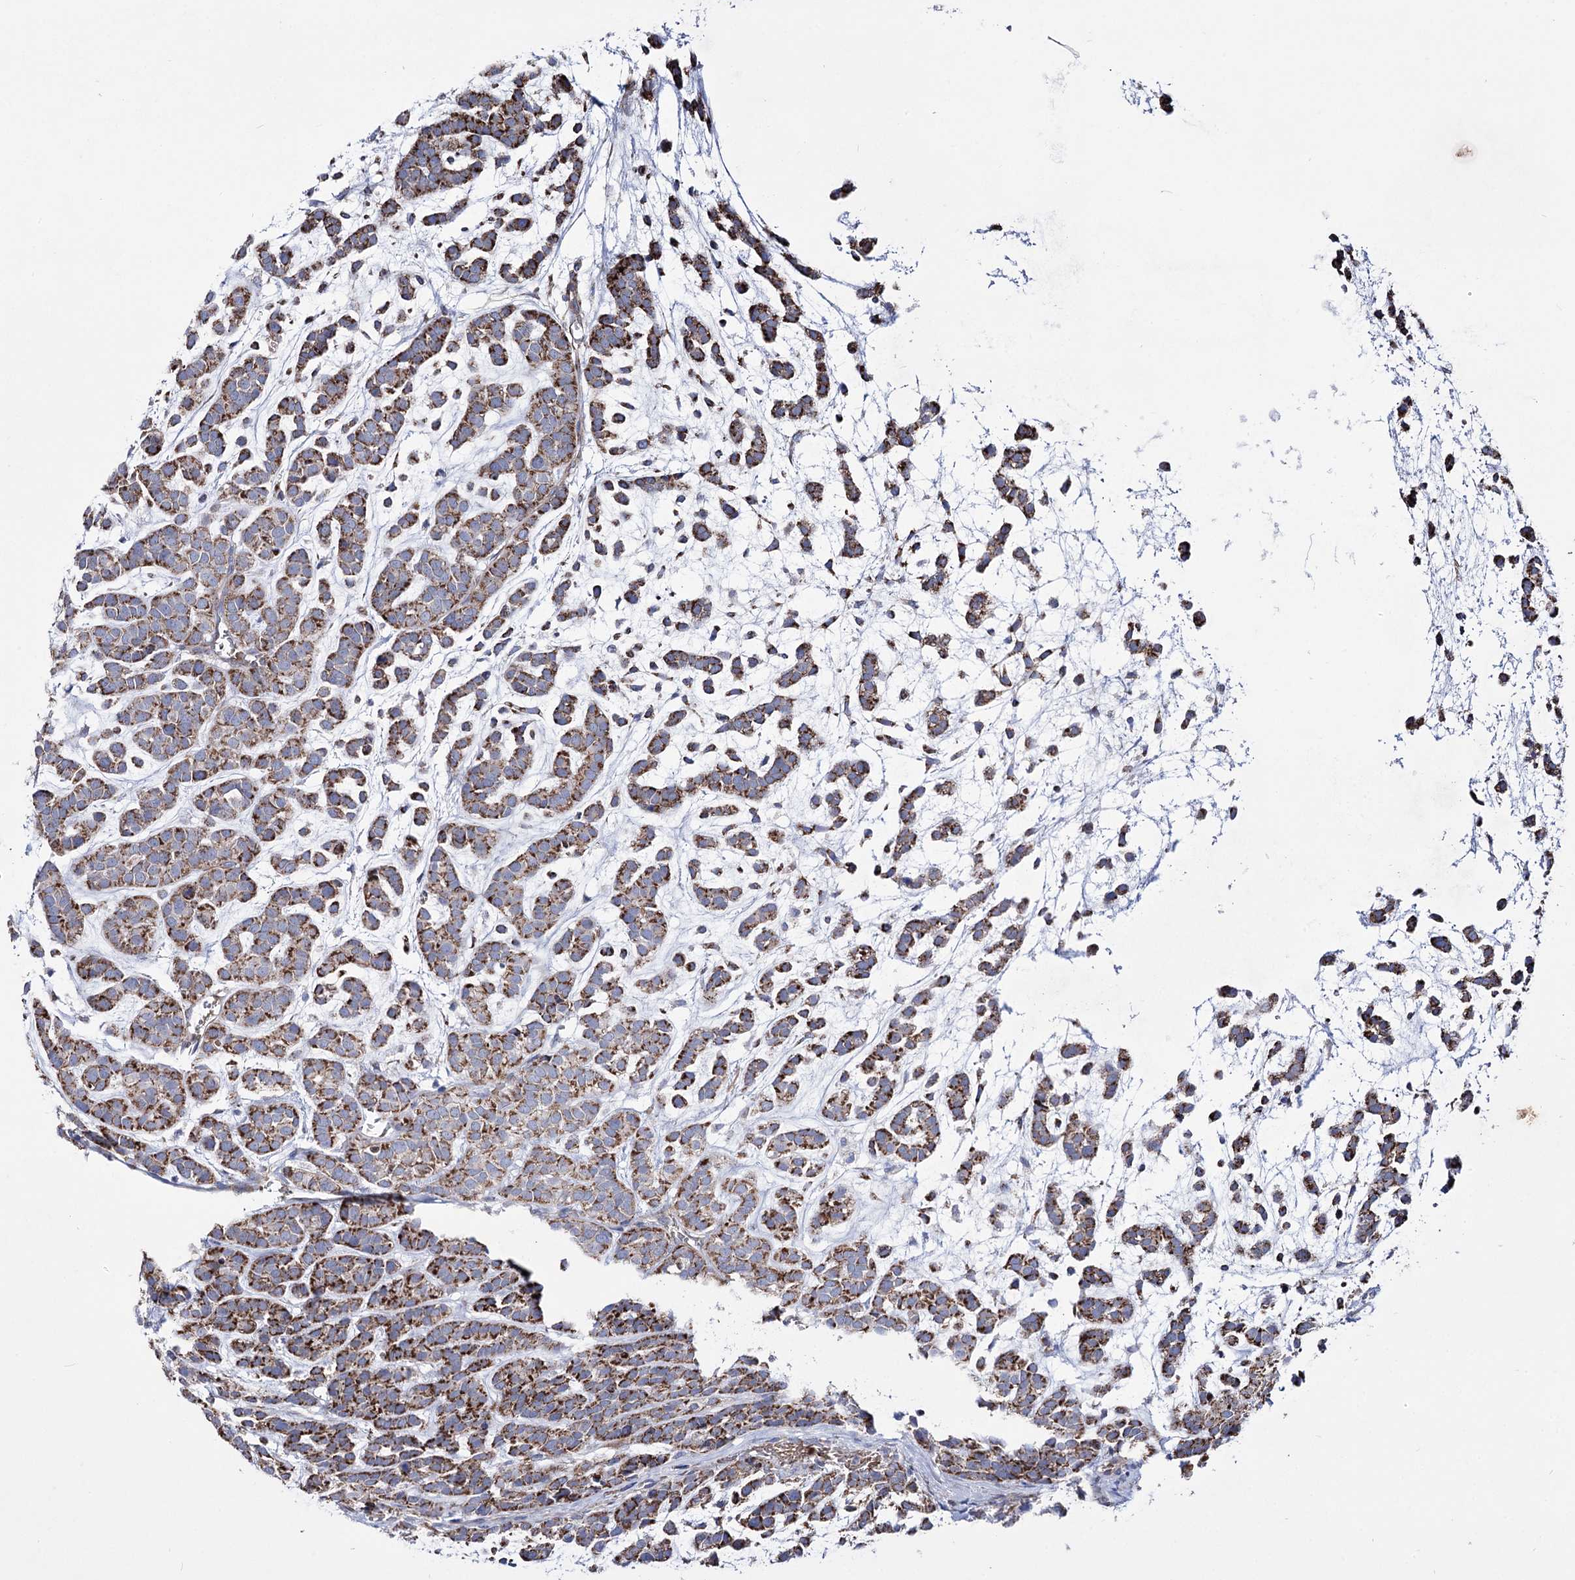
{"staining": {"intensity": "strong", "quantity": ">75%", "location": "cytoplasmic/membranous"}, "tissue": "head and neck cancer", "cell_type": "Tumor cells", "image_type": "cancer", "snomed": [{"axis": "morphology", "description": "Adenocarcinoma, NOS"}, {"axis": "morphology", "description": "Adenoma, NOS"}, {"axis": "topography", "description": "Head-Neck"}], "caption": "Protein staining reveals strong cytoplasmic/membranous expression in about >75% of tumor cells in head and neck cancer (adenocarcinoma).", "gene": "OSBPL5", "patient": {"sex": "female", "age": 55}}